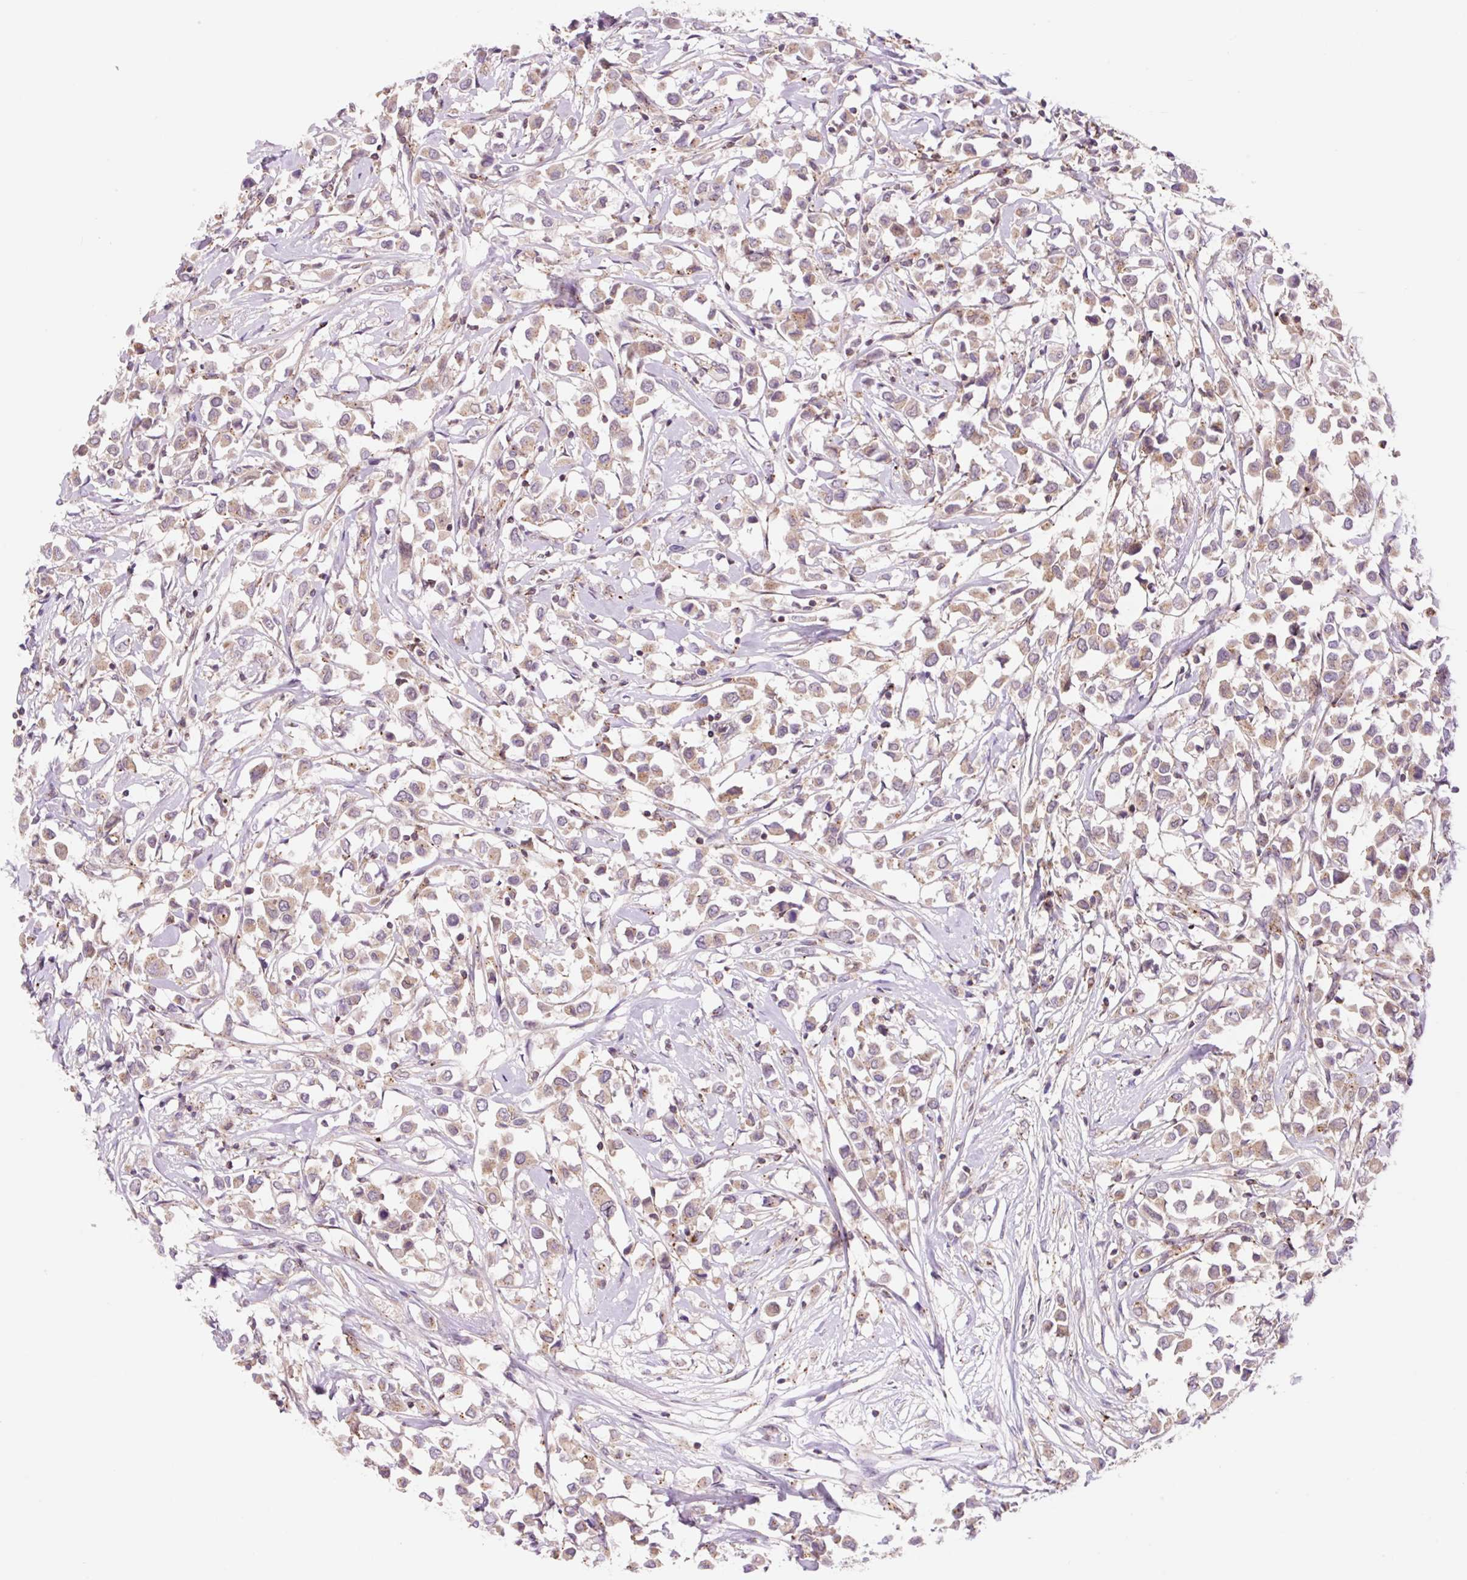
{"staining": {"intensity": "weak", "quantity": ">75%", "location": "cytoplasmic/membranous"}, "tissue": "breast cancer", "cell_type": "Tumor cells", "image_type": "cancer", "snomed": [{"axis": "morphology", "description": "Duct carcinoma"}, {"axis": "topography", "description": "Breast"}], "caption": "IHC (DAB) staining of breast cancer displays weak cytoplasmic/membranous protein expression in approximately >75% of tumor cells.", "gene": "VPS4A", "patient": {"sex": "female", "age": 61}}